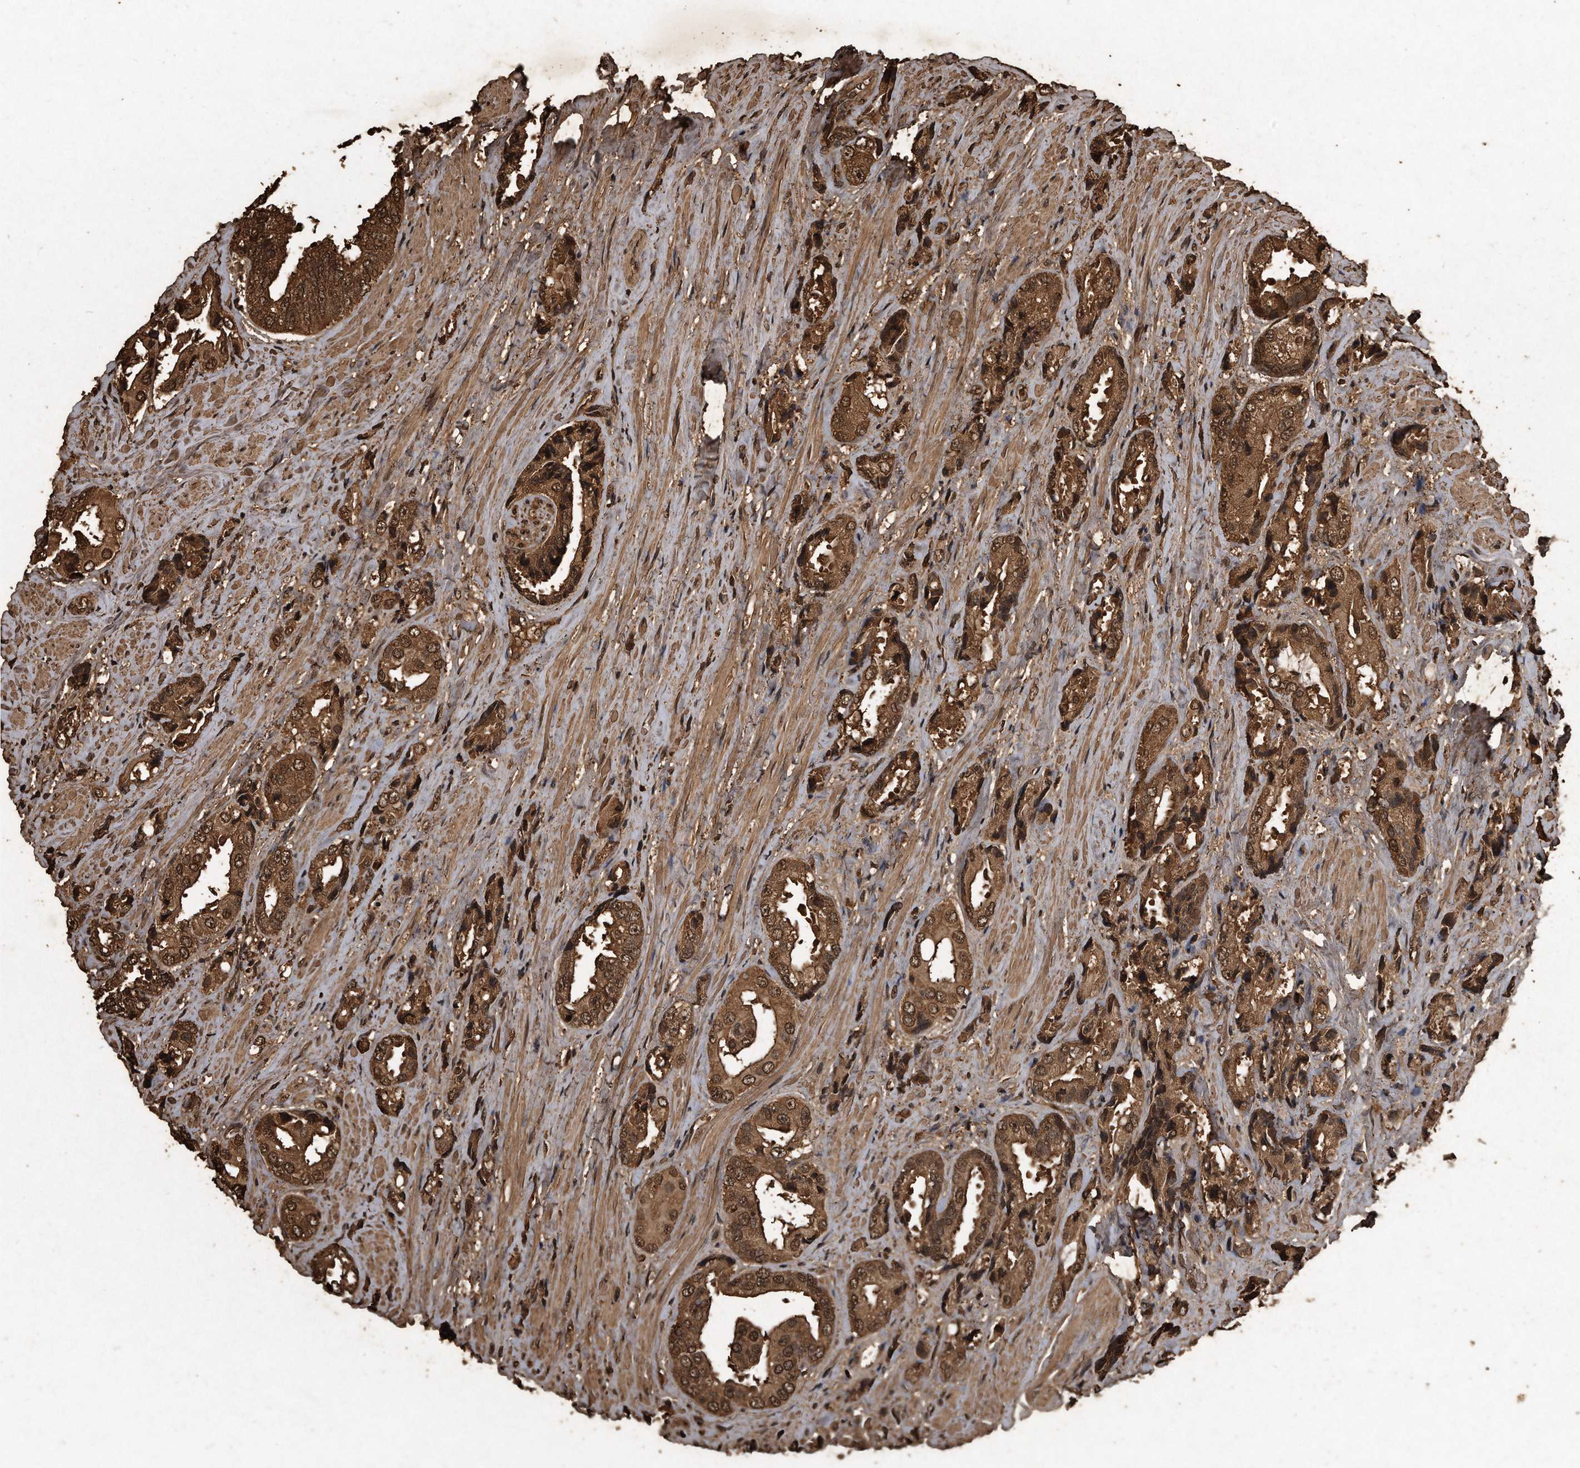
{"staining": {"intensity": "strong", "quantity": ">75%", "location": "cytoplasmic/membranous,nuclear"}, "tissue": "prostate cancer", "cell_type": "Tumor cells", "image_type": "cancer", "snomed": [{"axis": "morphology", "description": "Adenocarcinoma, High grade"}, {"axis": "topography", "description": "Prostate"}], "caption": "Approximately >75% of tumor cells in prostate cancer (high-grade adenocarcinoma) display strong cytoplasmic/membranous and nuclear protein positivity as visualized by brown immunohistochemical staining.", "gene": "CFLAR", "patient": {"sex": "male", "age": 61}}